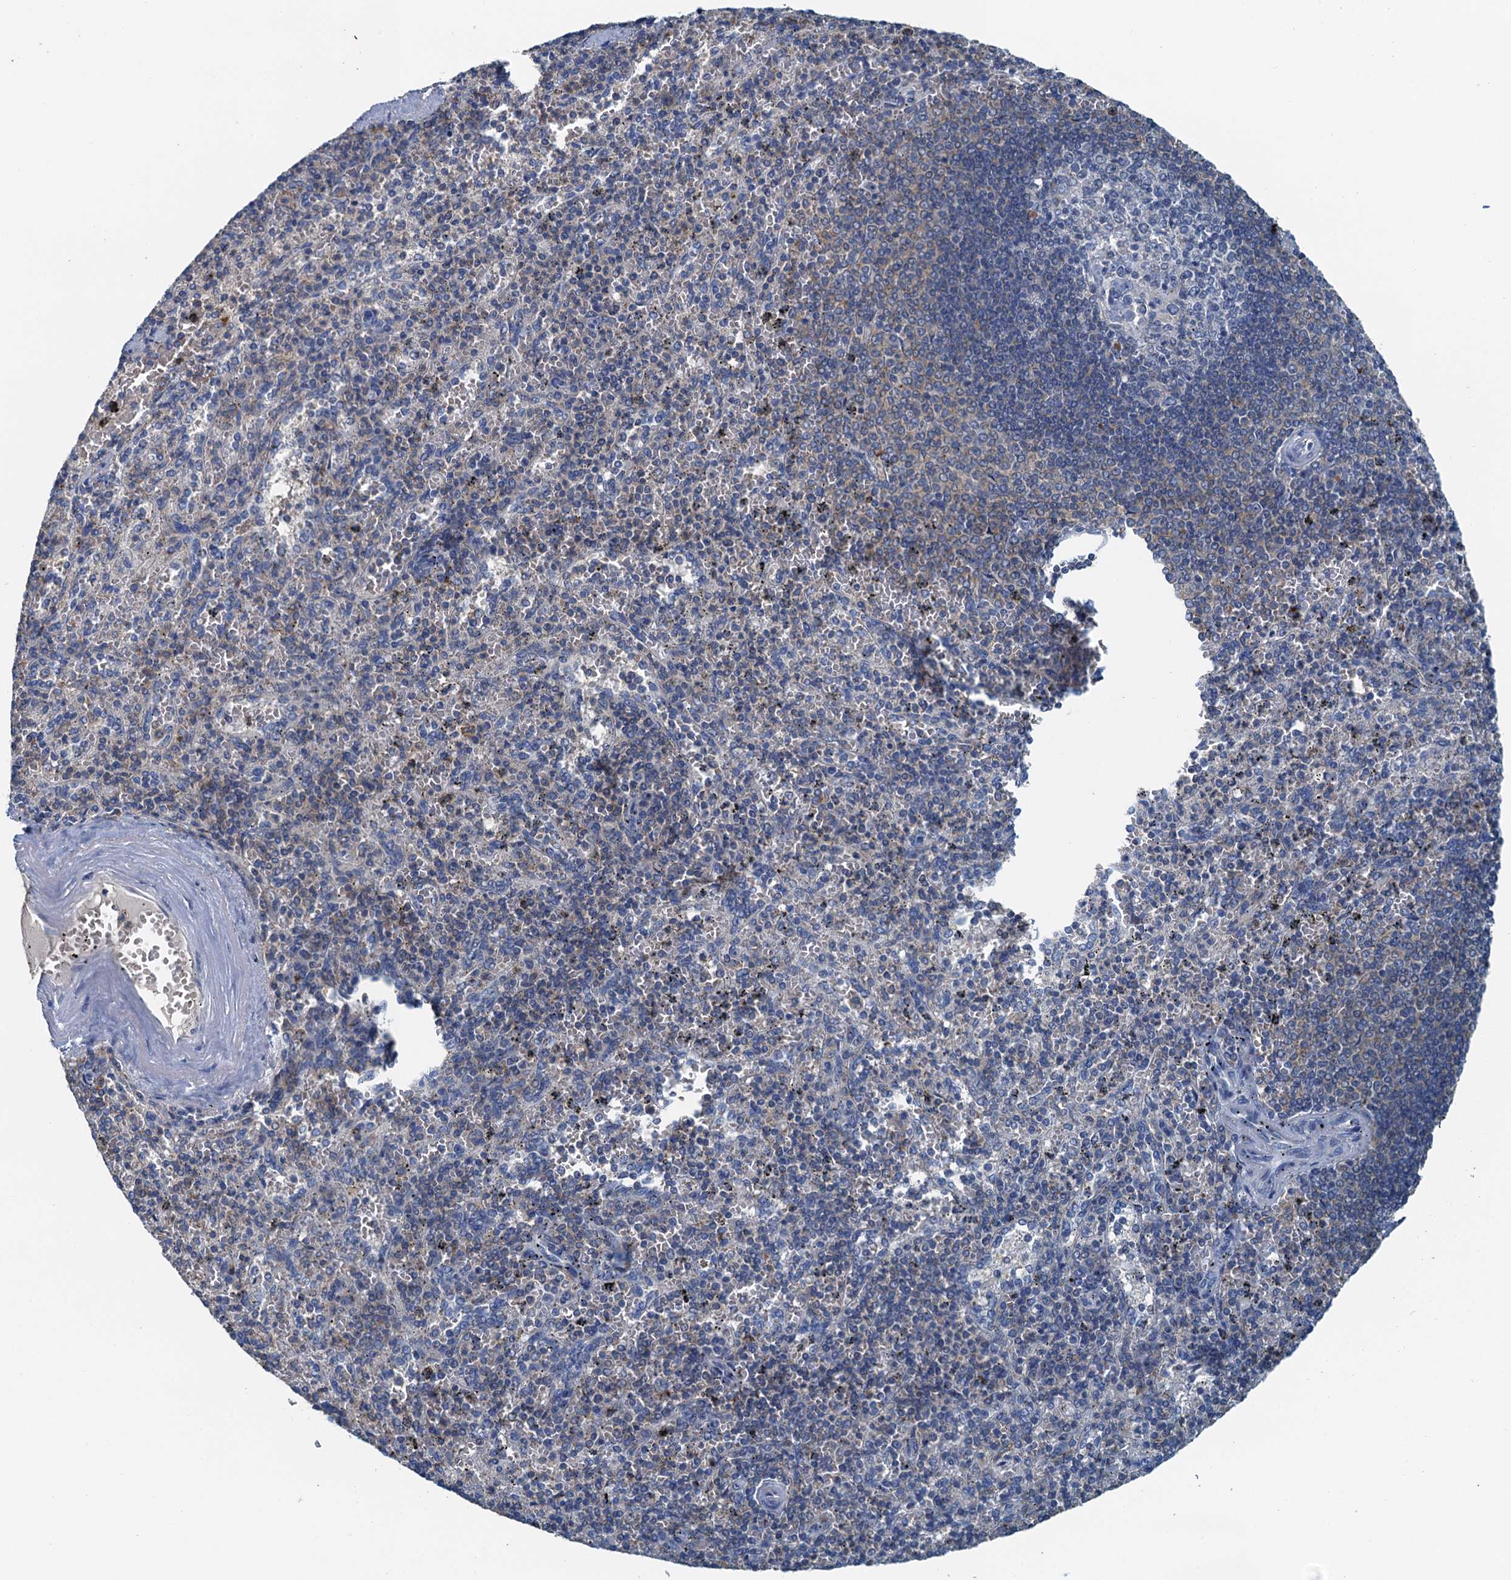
{"staining": {"intensity": "negative", "quantity": "none", "location": "none"}, "tissue": "spleen", "cell_type": "Cells in red pulp", "image_type": "normal", "snomed": [{"axis": "morphology", "description": "Normal tissue, NOS"}, {"axis": "topography", "description": "Spleen"}], "caption": "Histopathology image shows no protein positivity in cells in red pulp of normal spleen.", "gene": "THAP10", "patient": {"sex": "male", "age": 82}}